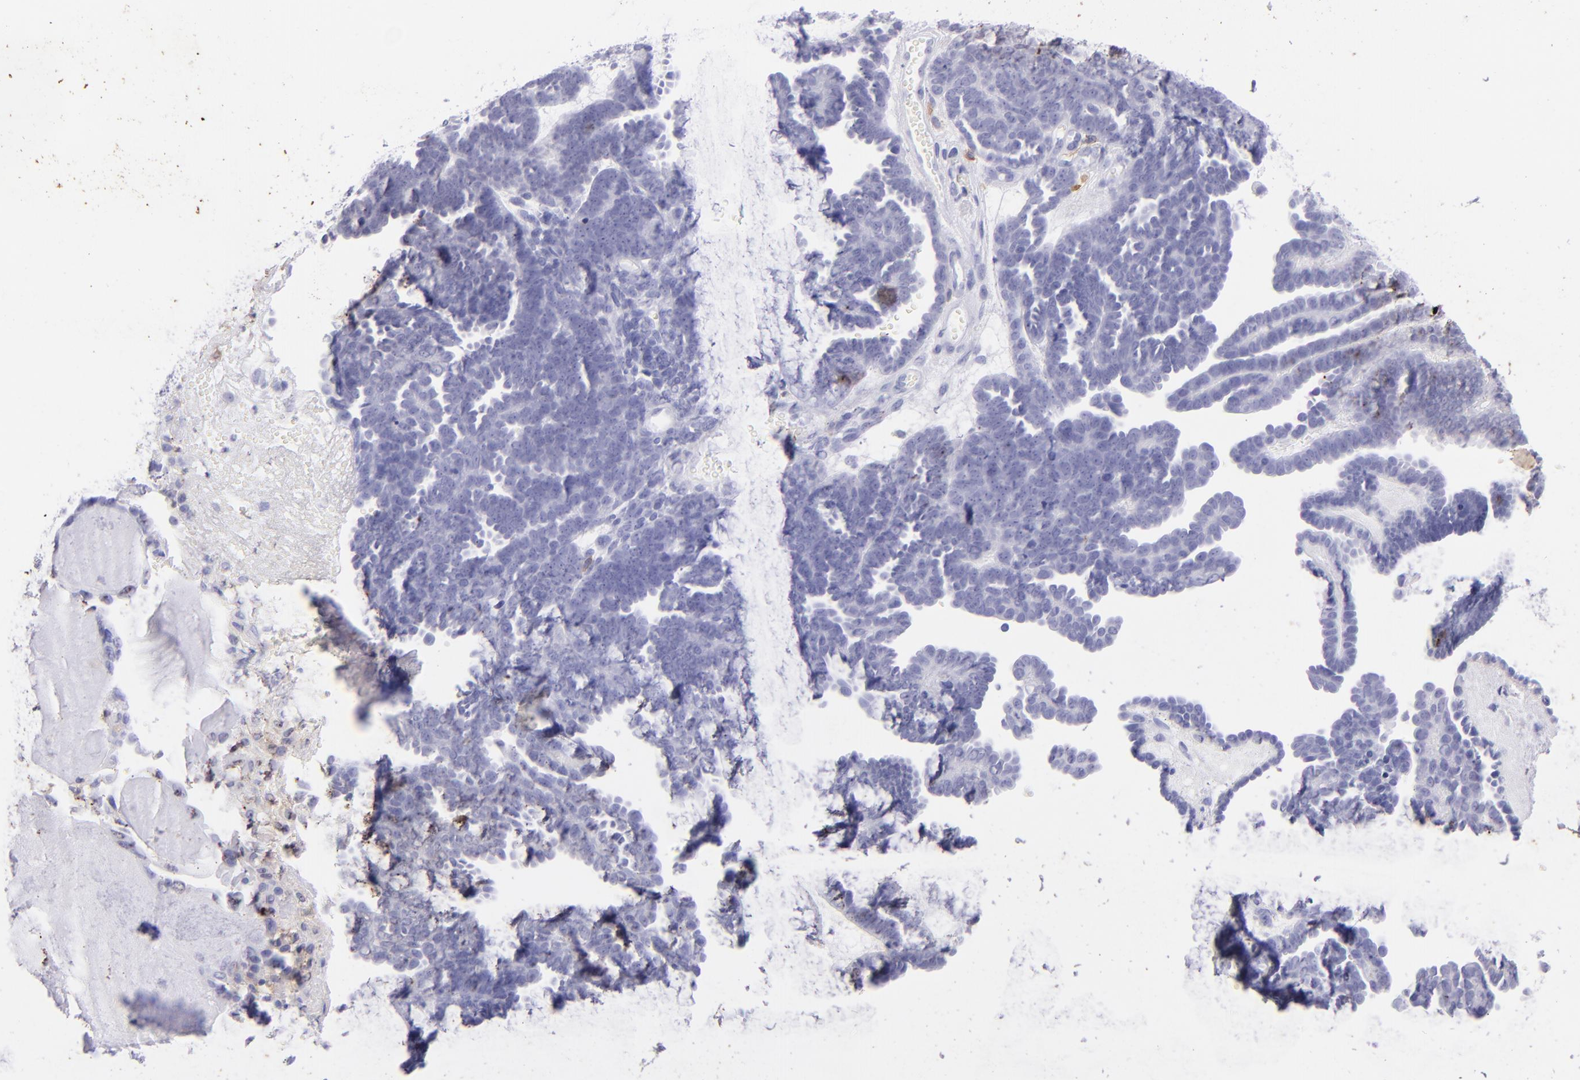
{"staining": {"intensity": "negative", "quantity": "none", "location": "none"}, "tissue": "endometrial cancer", "cell_type": "Tumor cells", "image_type": "cancer", "snomed": [{"axis": "morphology", "description": "Neoplasm, malignant, NOS"}, {"axis": "topography", "description": "Endometrium"}], "caption": "Neoplasm (malignant) (endometrial) was stained to show a protein in brown. There is no significant expression in tumor cells.", "gene": "CD72", "patient": {"sex": "female", "age": 74}}